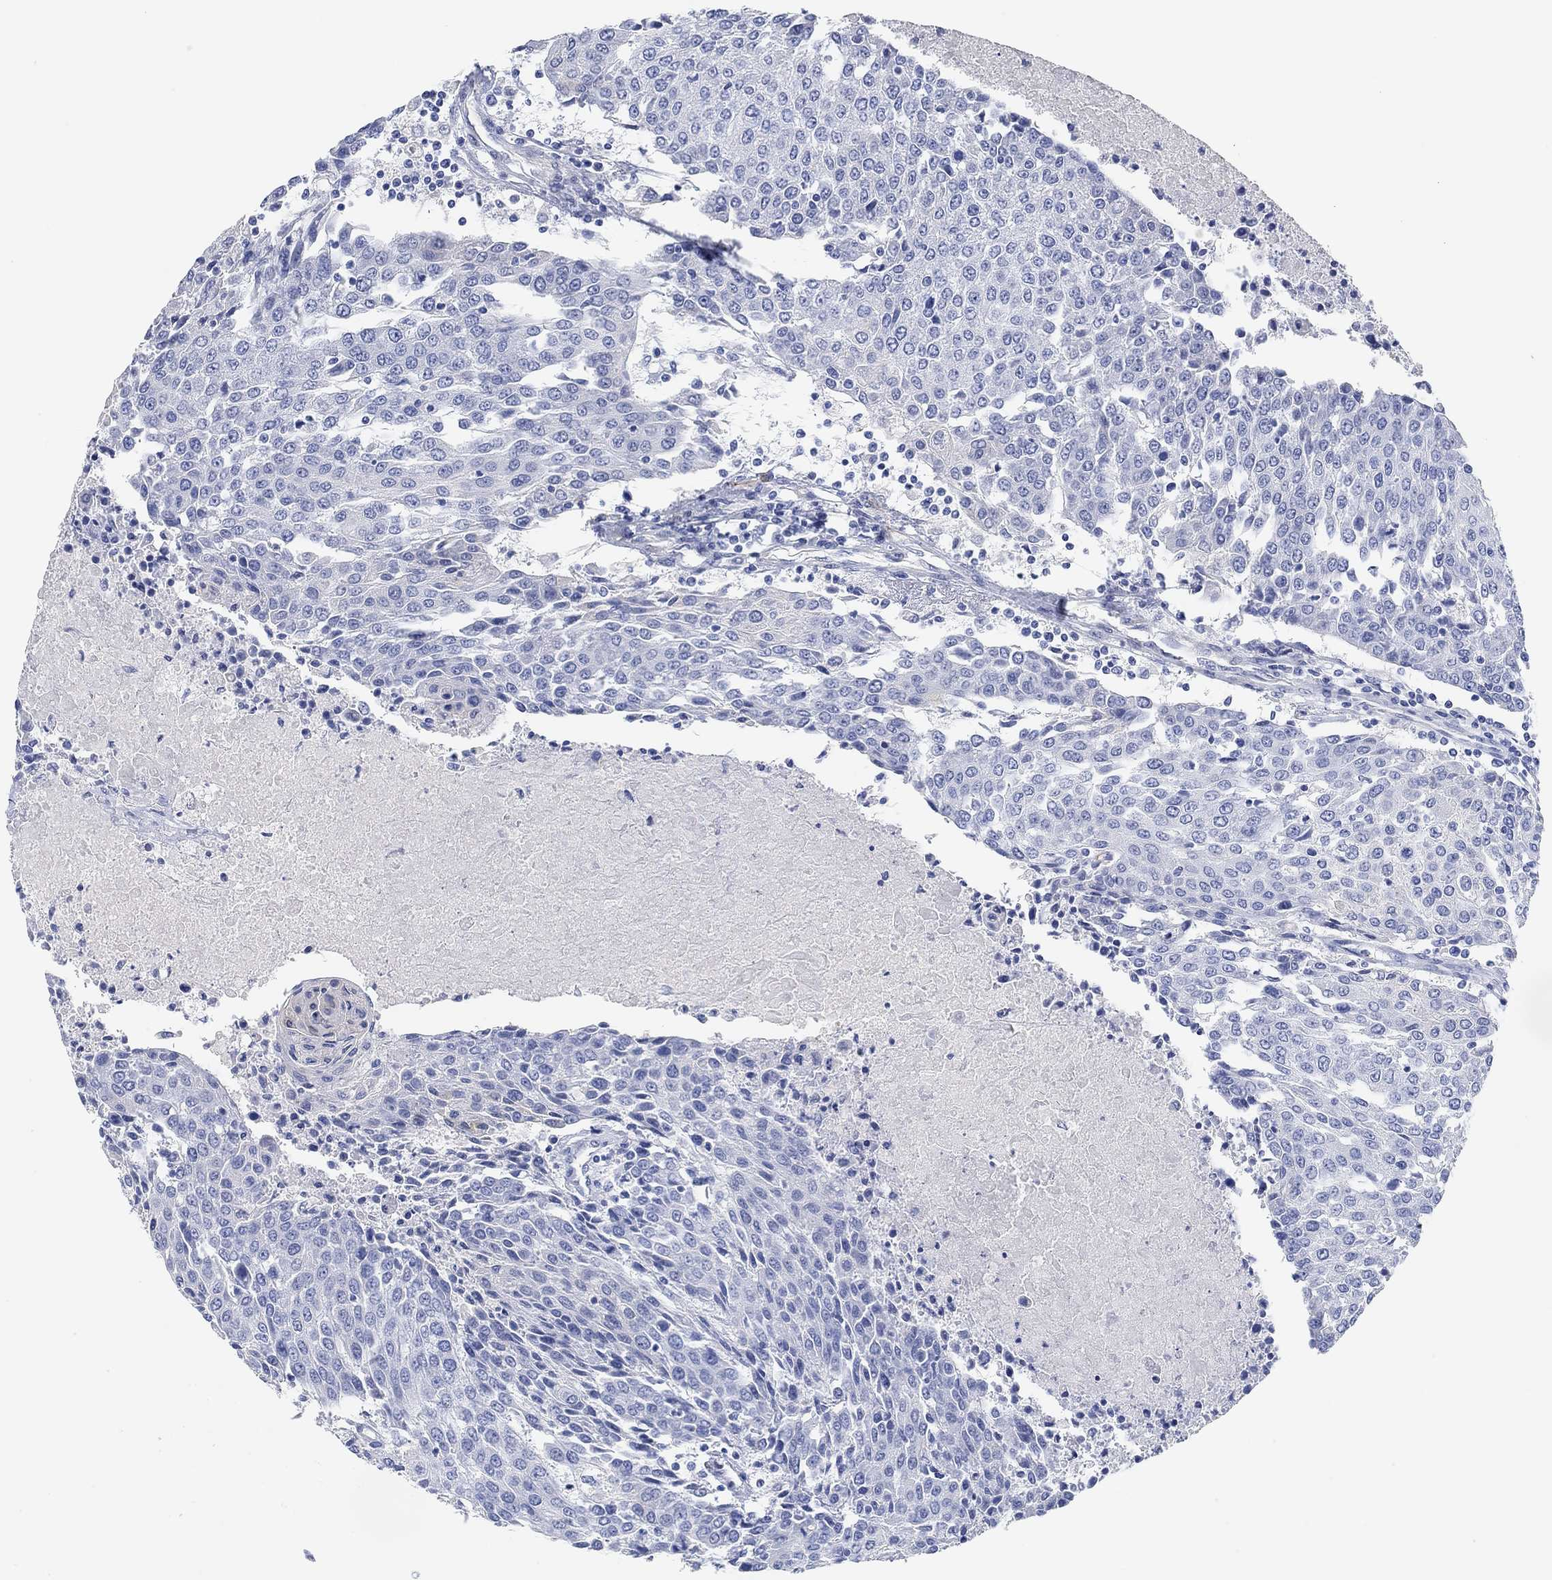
{"staining": {"intensity": "negative", "quantity": "none", "location": "none"}, "tissue": "urothelial cancer", "cell_type": "Tumor cells", "image_type": "cancer", "snomed": [{"axis": "morphology", "description": "Urothelial carcinoma, High grade"}, {"axis": "topography", "description": "Urinary bladder"}], "caption": "IHC image of neoplastic tissue: urothelial cancer stained with DAB (3,3'-diaminobenzidine) shows no significant protein staining in tumor cells.", "gene": "VAT1L", "patient": {"sex": "female", "age": 85}}